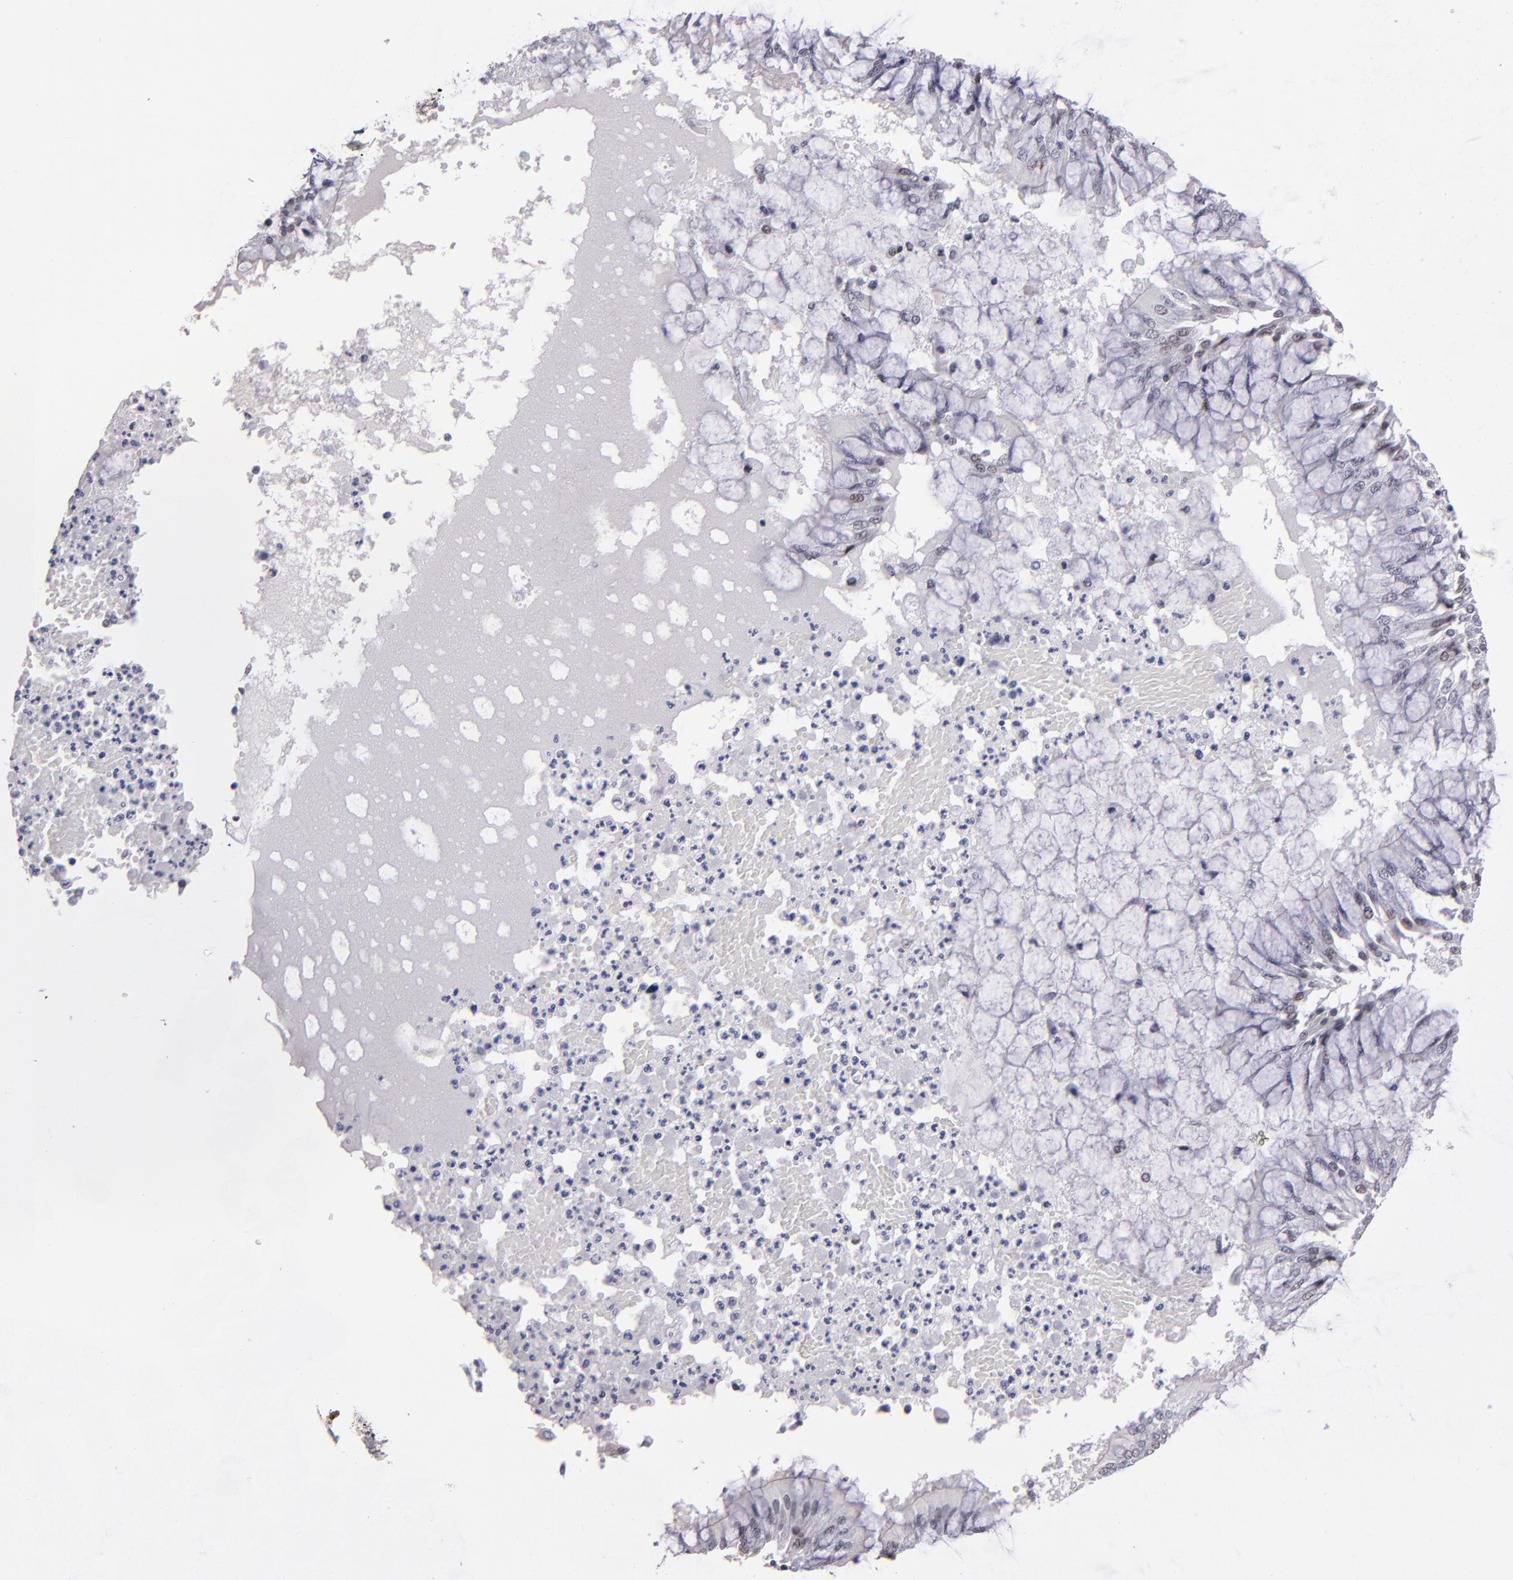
{"staining": {"intensity": "weak", "quantity": "<25%", "location": "nuclear"}, "tissue": "bronchus", "cell_type": "Respiratory epithelial cells", "image_type": "normal", "snomed": [{"axis": "morphology", "description": "Normal tissue, NOS"}, {"axis": "topography", "description": "Cartilage tissue"}, {"axis": "topography", "description": "Bronchus"}, {"axis": "topography", "description": "Lung"}], "caption": "DAB (3,3'-diaminobenzidine) immunohistochemical staining of normal human bronchus reveals no significant staining in respiratory epithelial cells. Brightfield microscopy of IHC stained with DAB (brown) and hematoxylin (blue), captured at high magnification.", "gene": "OTUB2", "patient": {"sex": "female", "age": 49}}